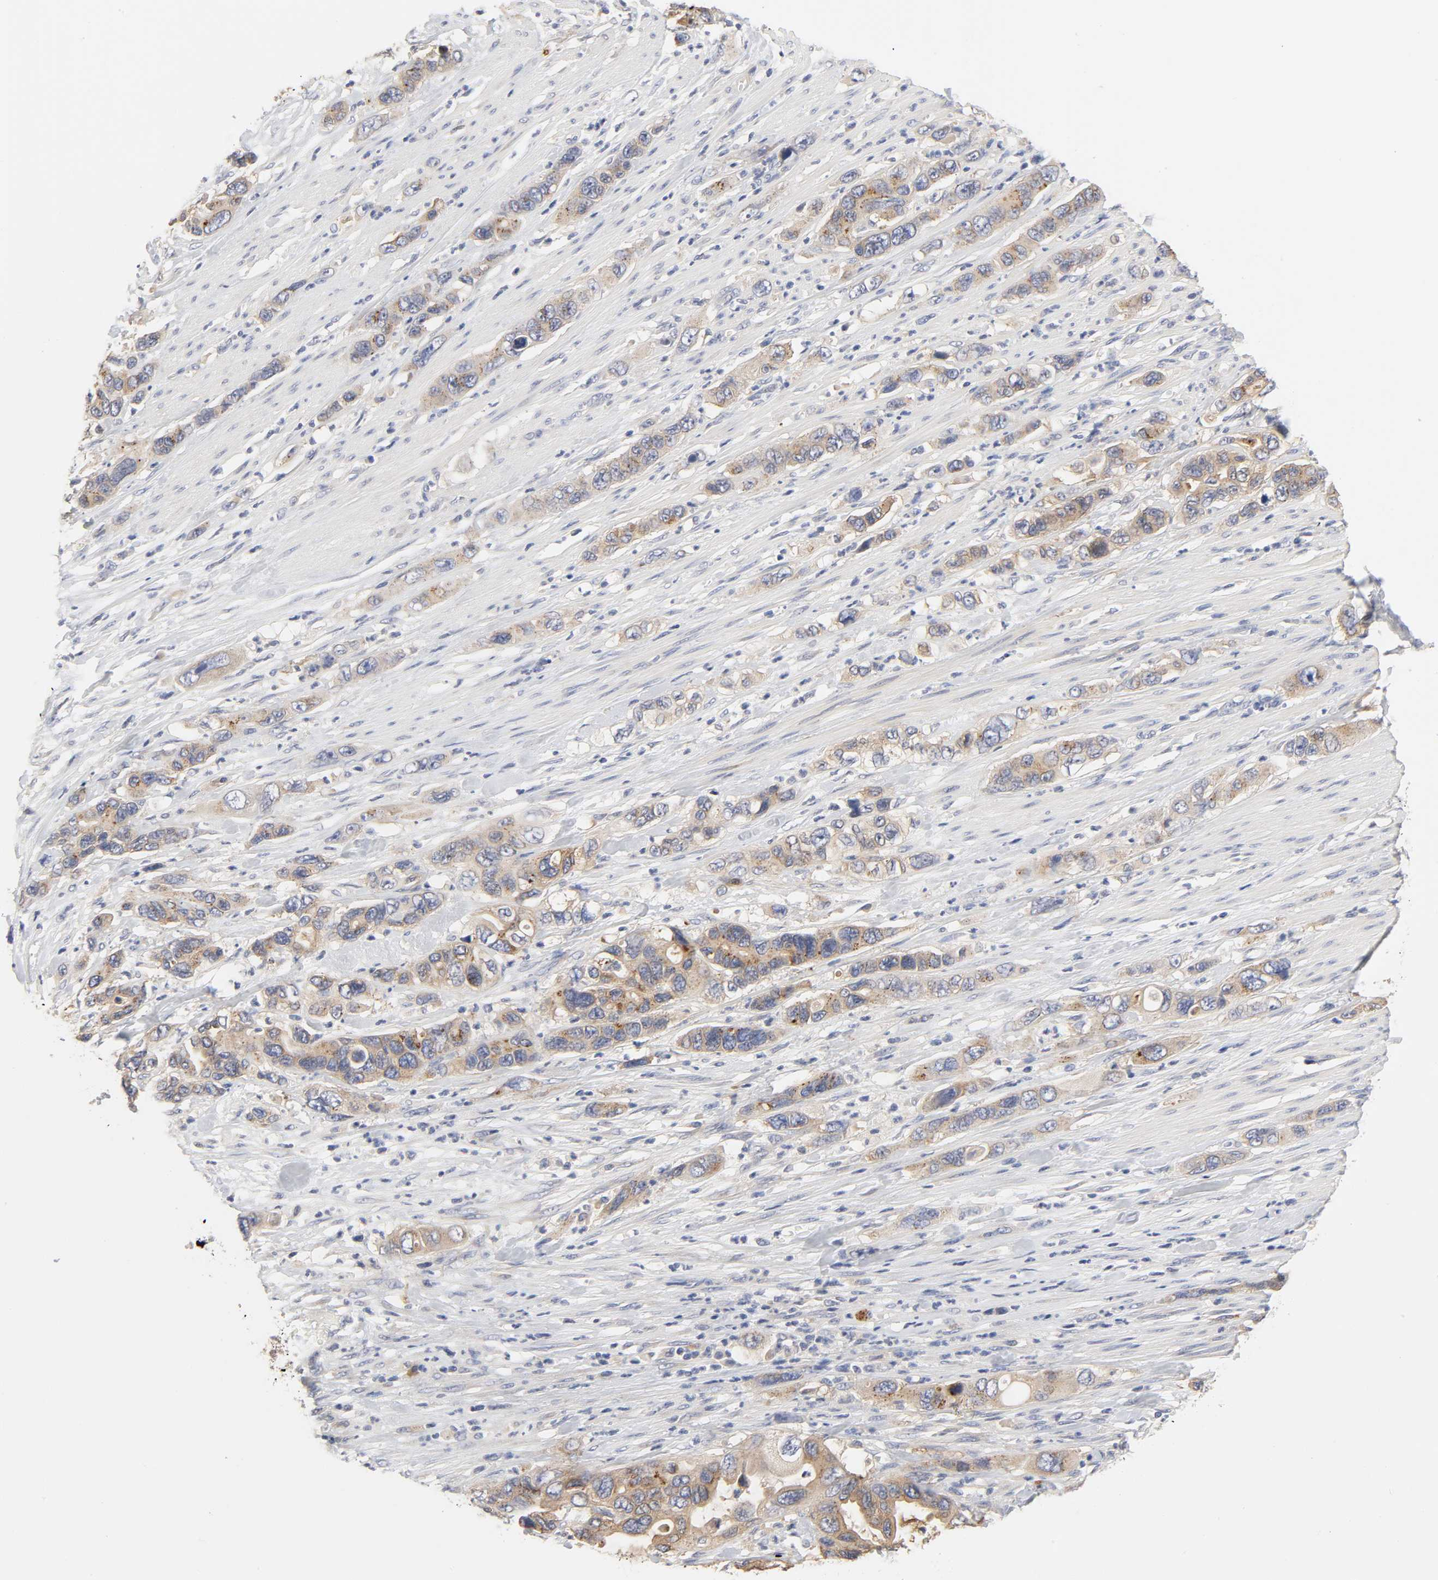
{"staining": {"intensity": "weak", "quantity": ">75%", "location": "cytoplasmic/membranous"}, "tissue": "pancreatic cancer", "cell_type": "Tumor cells", "image_type": "cancer", "snomed": [{"axis": "morphology", "description": "Adenocarcinoma, NOS"}, {"axis": "topography", "description": "Pancreas"}], "caption": "Protein staining of adenocarcinoma (pancreatic) tissue shows weak cytoplasmic/membranous positivity in approximately >75% of tumor cells.", "gene": "C17orf75", "patient": {"sex": "female", "age": 71}}